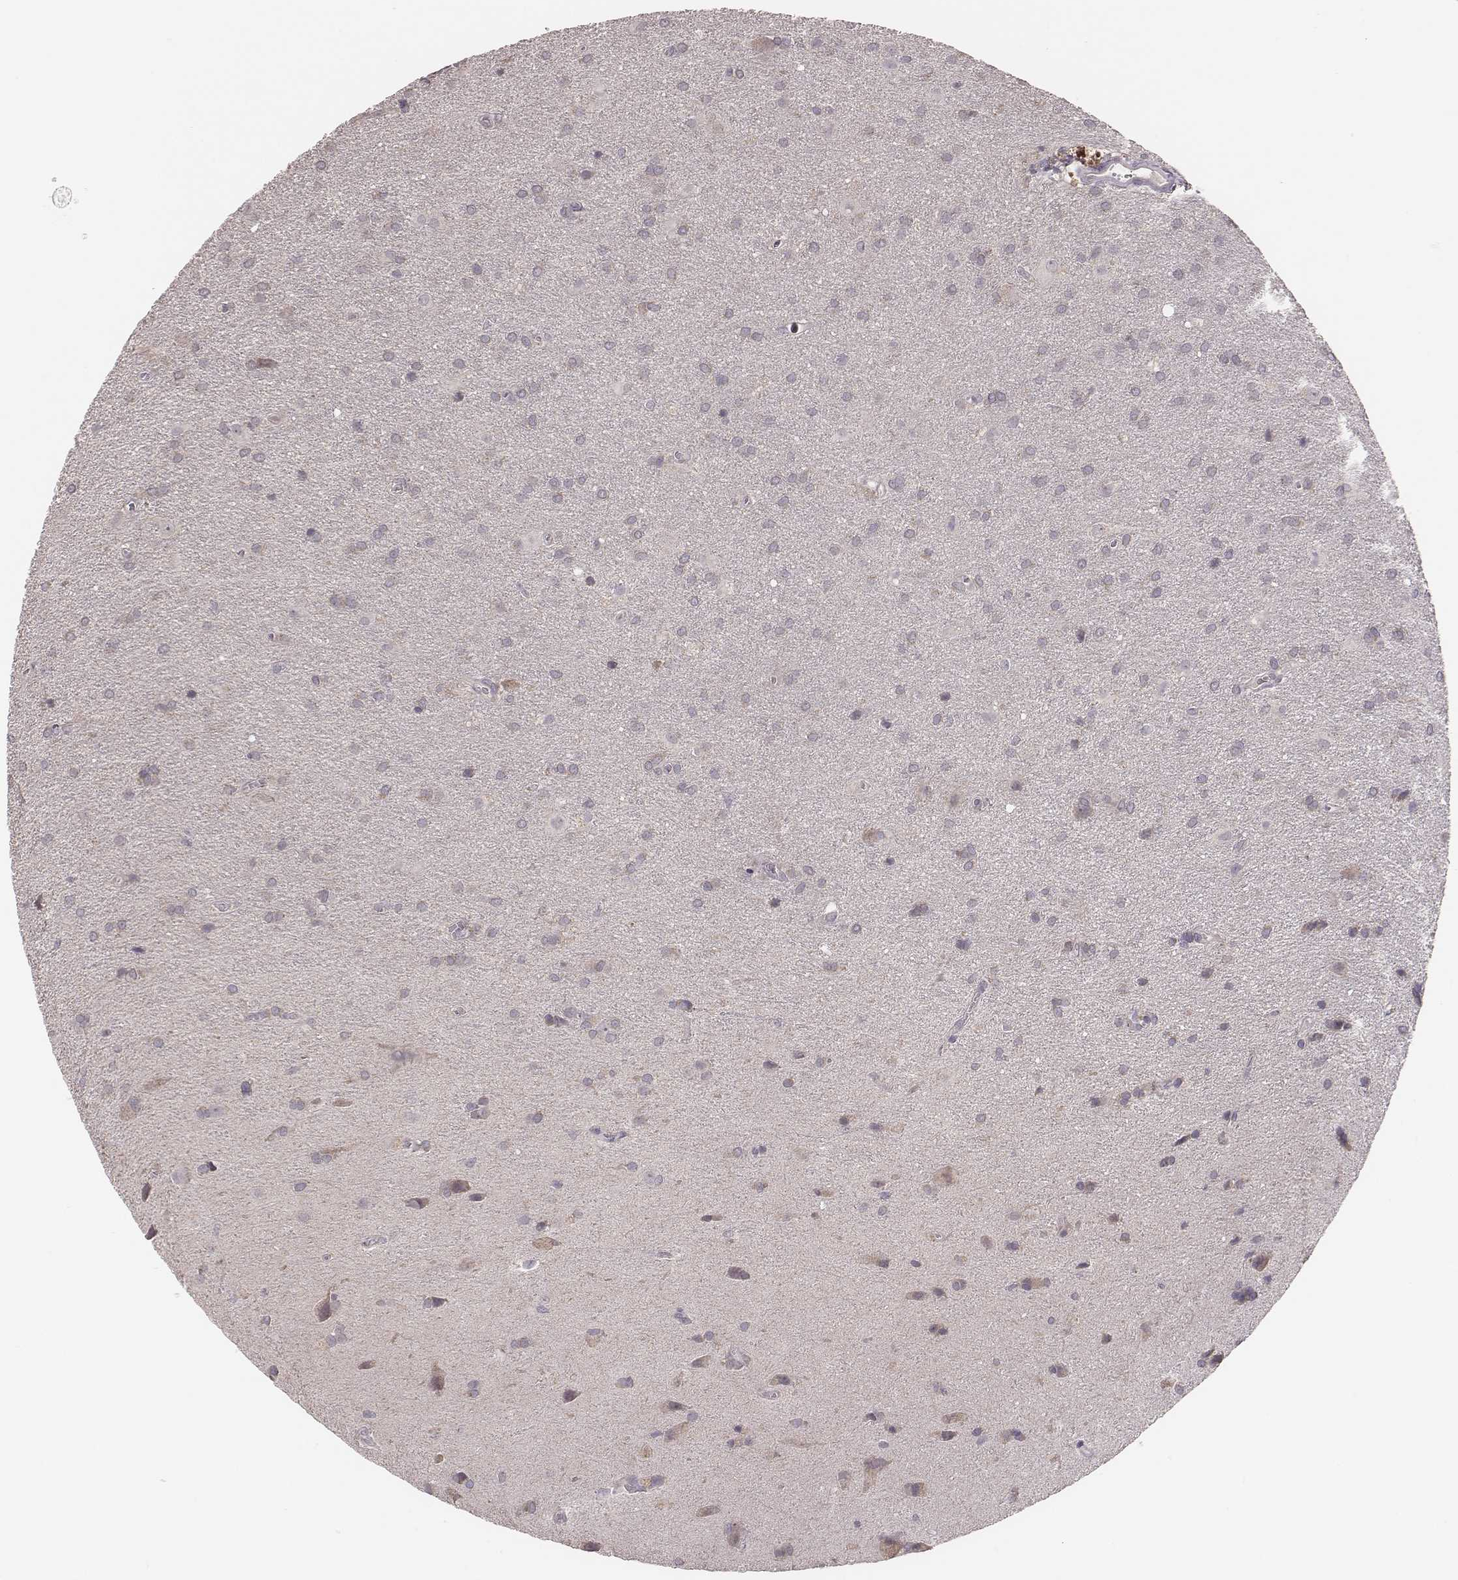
{"staining": {"intensity": "negative", "quantity": "none", "location": "none"}, "tissue": "glioma", "cell_type": "Tumor cells", "image_type": "cancer", "snomed": [{"axis": "morphology", "description": "Glioma, malignant, Low grade"}, {"axis": "topography", "description": "Brain"}], "caption": "A histopathology image of malignant glioma (low-grade) stained for a protein shows no brown staining in tumor cells.", "gene": "HAVCR1", "patient": {"sex": "male", "age": 58}}